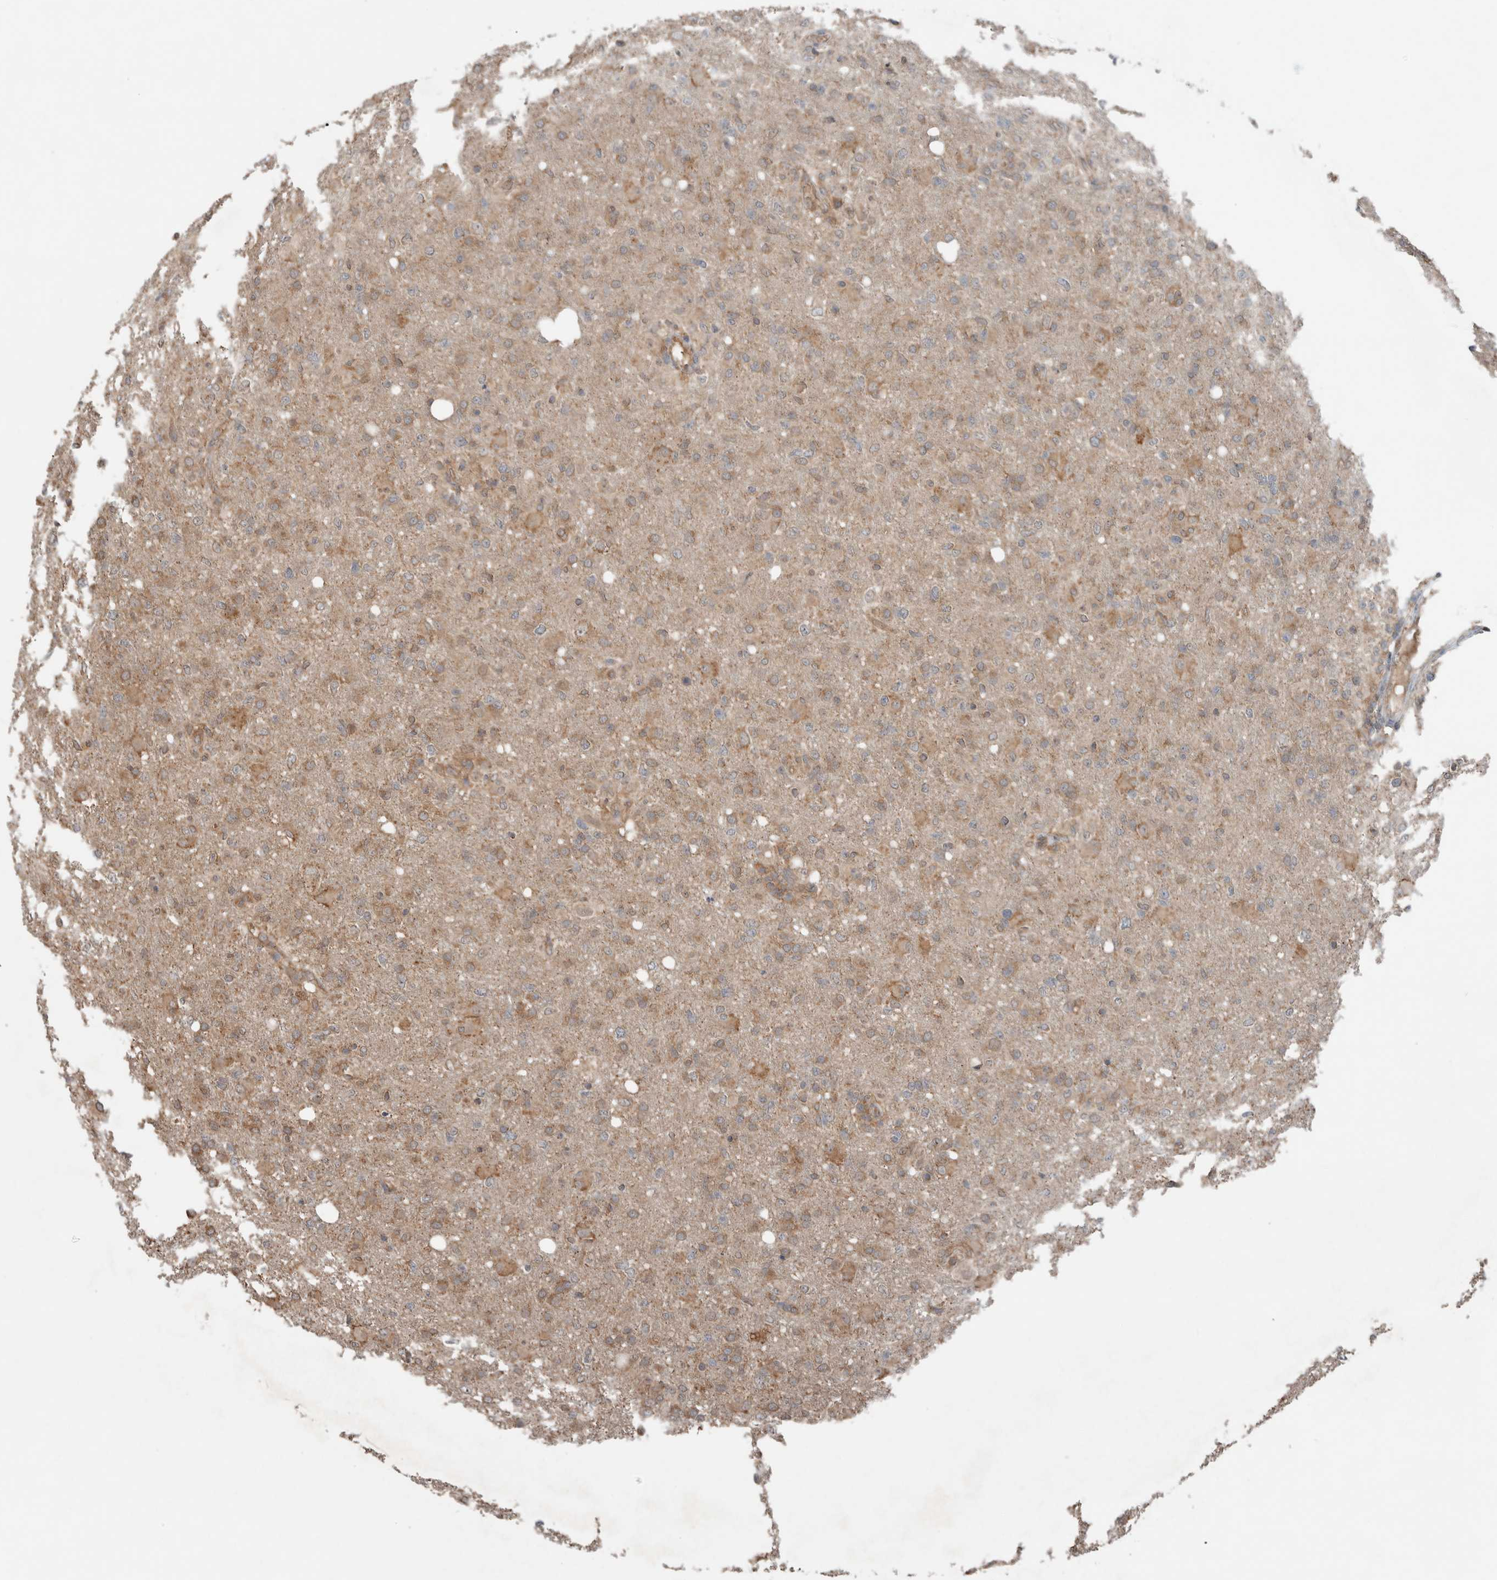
{"staining": {"intensity": "moderate", "quantity": "25%-75%", "location": "cytoplasmic/membranous"}, "tissue": "glioma", "cell_type": "Tumor cells", "image_type": "cancer", "snomed": [{"axis": "morphology", "description": "Glioma, malignant, High grade"}, {"axis": "topography", "description": "Brain"}], "caption": "Glioma was stained to show a protein in brown. There is medium levels of moderate cytoplasmic/membranous positivity in approximately 25%-75% of tumor cells. (DAB (3,3'-diaminobenzidine) IHC, brown staining for protein, blue staining for nuclei).", "gene": "KLK14", "patient": {"sex": "female", "age": 57}}